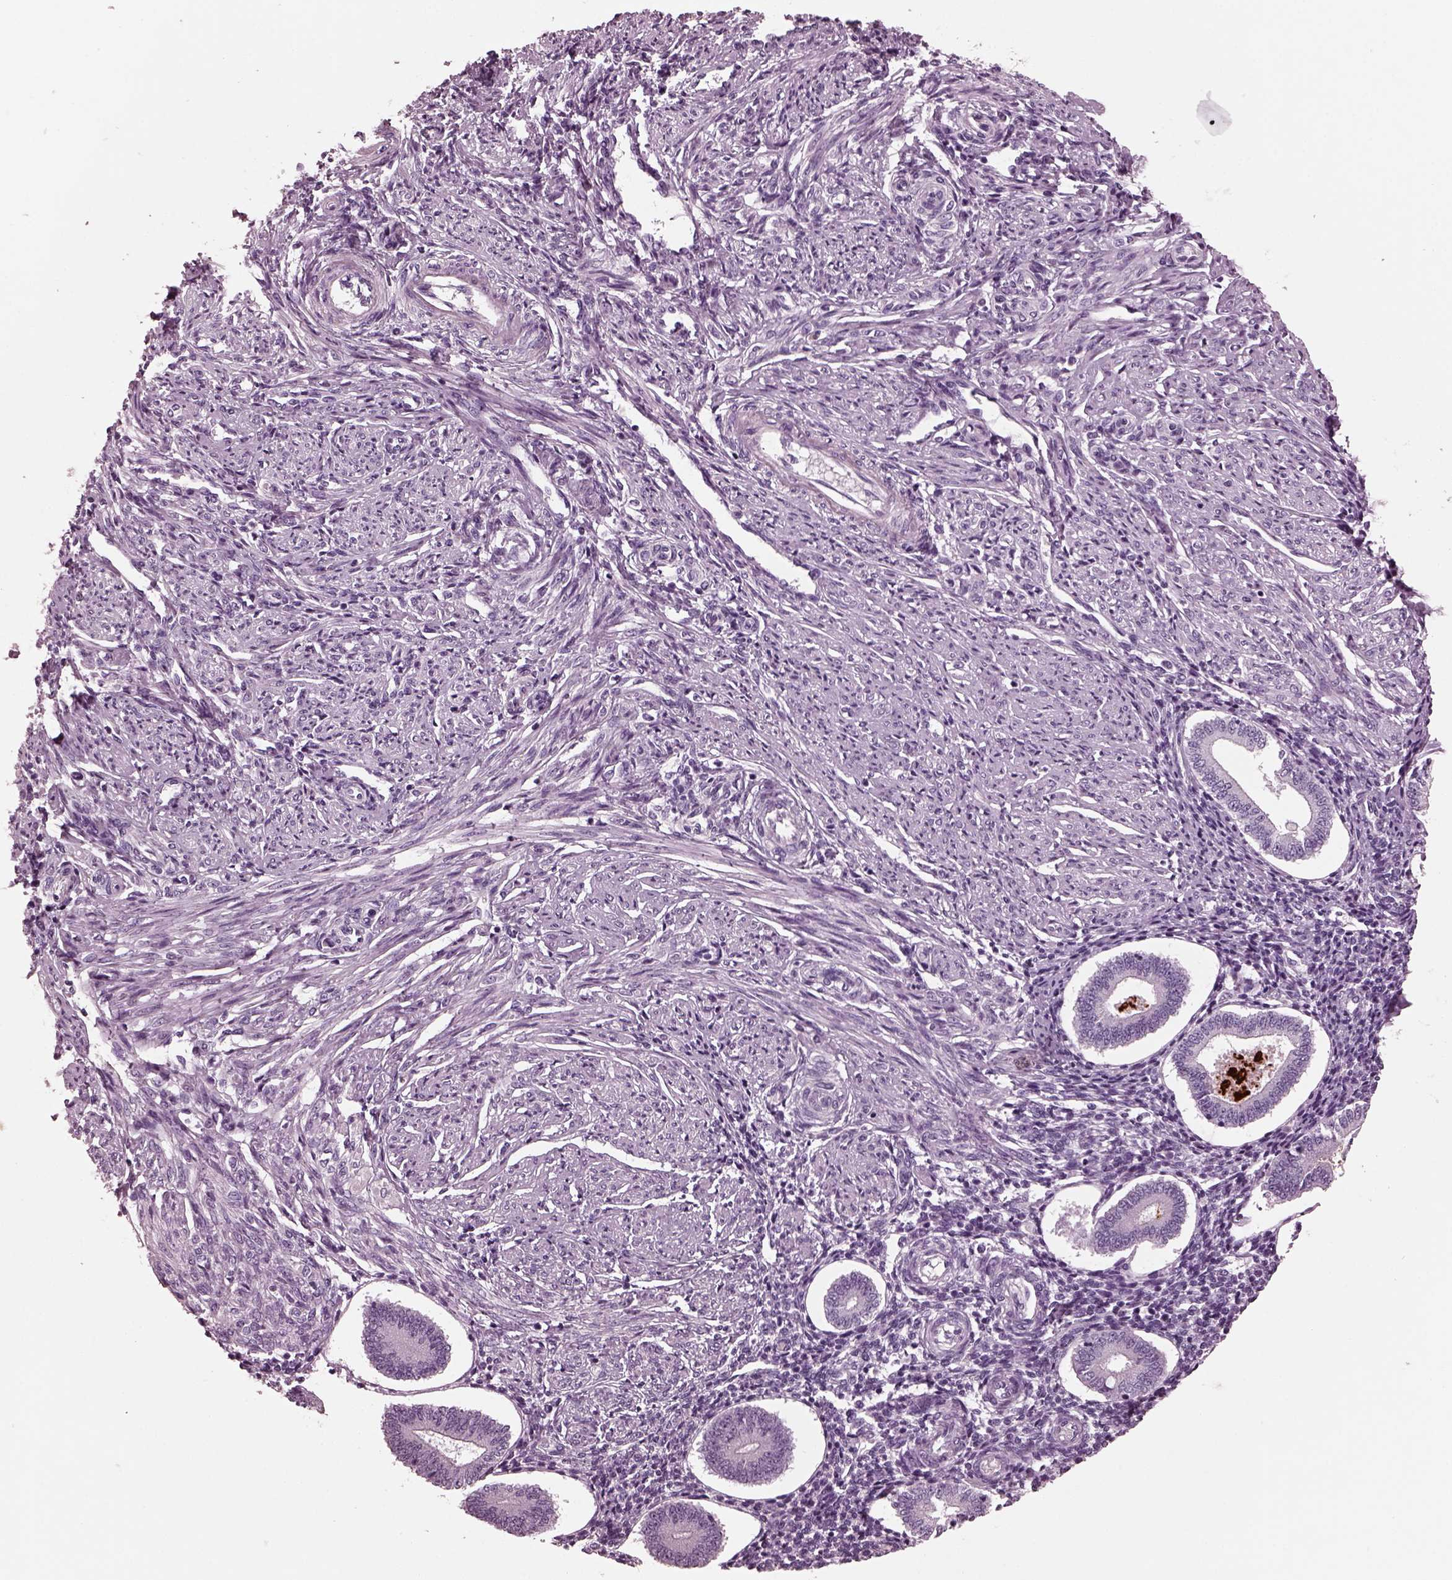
{"staining": {"intensity": "negative", "quantity": "none", "location": "none"}, "tissue": "endometrium", "cell_type": "Cells in endometrial stroma", "image_type": "normal", "snomed": [{"axis": "morphology", "description": "Normal tissue, NOS"}, {"axis": "topography", "description": "Endometrium"}], "caption": "A photomicrograph of endometrium stained for a protein exhibits no brown staining in cells in endometrial stroma.", "gene": "MIB2", "patient": {"sex": "female", "age": 40}}